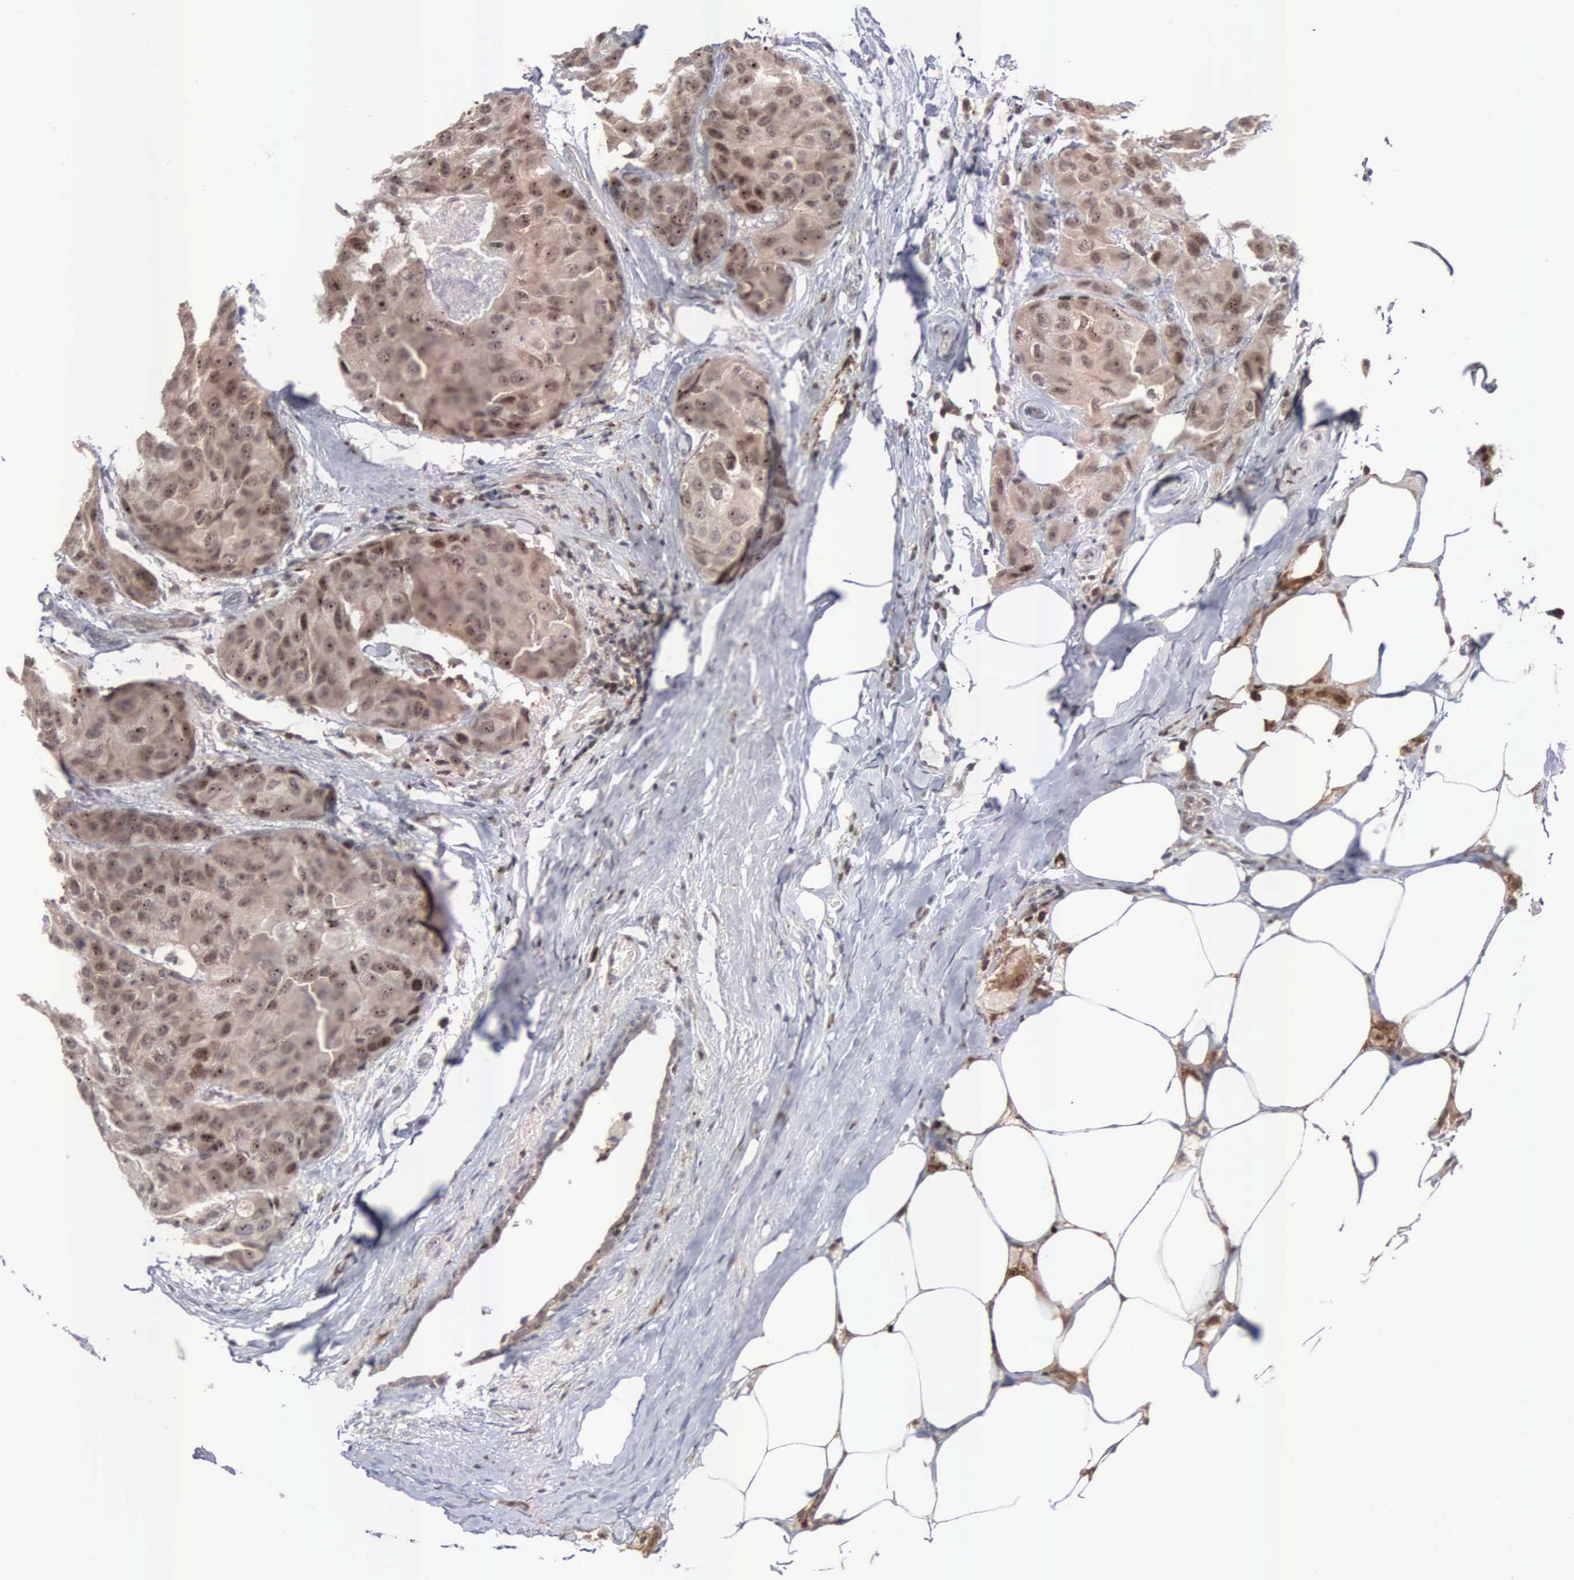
{"staining": {"intensity": "moderate", "quantity": "25%-75%", "location": "cytoplasmic/membranous"}, "tissue": "breast cancer", "cell_type": "Tumor cells", "image_type": "cancer", "snomed": [{"axis": "morphology", "description": "Duct carcinoma"}, {"axis": "topography", "description": "Breast"}], "caption": "Protein expression analysis of infiltrating ductal carcinoma (breast) shows moderate cytoplasmic/membranous positivity in approximately 25%-75% of tumor cells.", "gene": "ACOT4", "patient": {"sex": "female", "age": 68}}